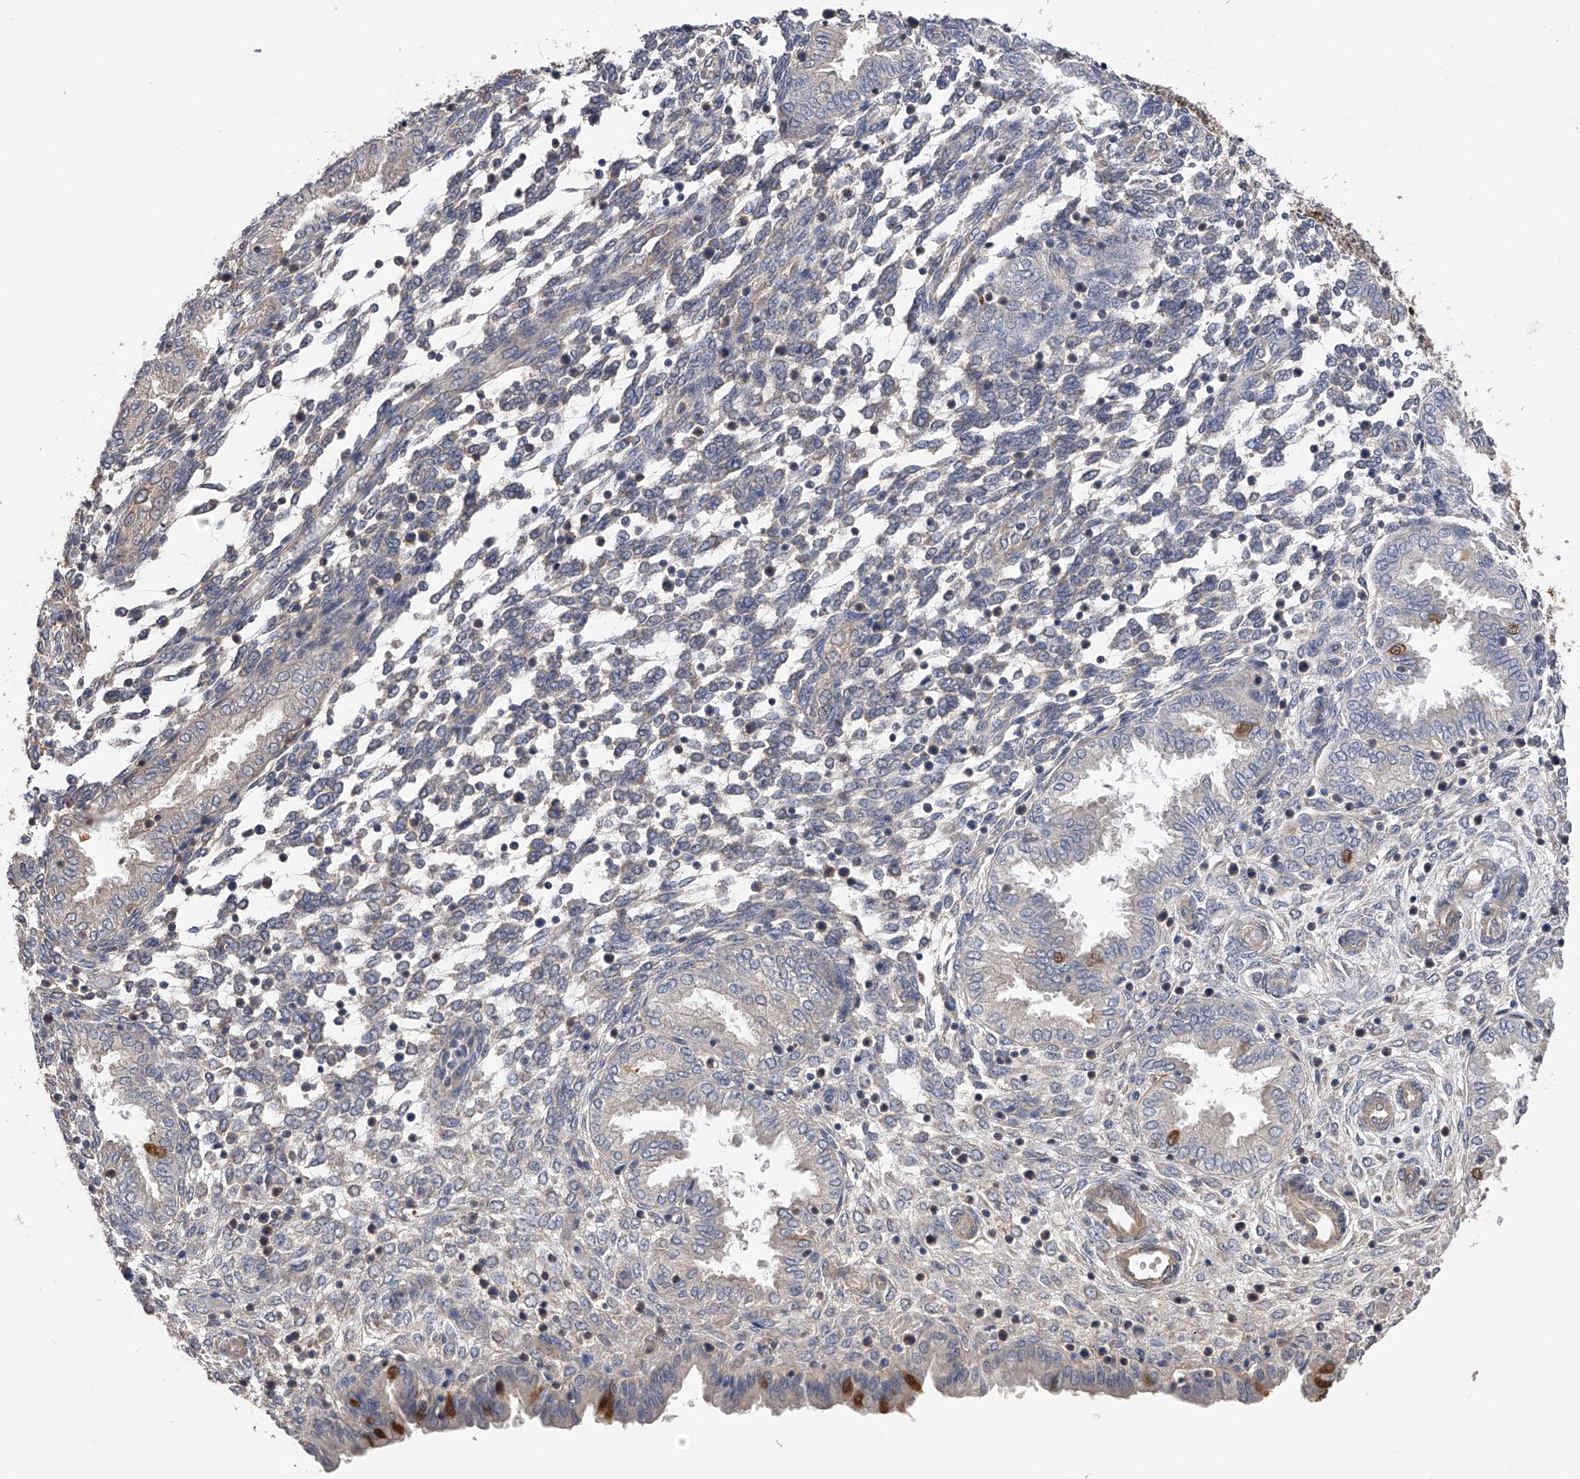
{"staining": {"intensity": "negative", "quantity": "none", "location": "none"}, "tissue": "endometrium", "cell_type": "Cells in endometrial stroma", "image_type": "normal", "snomed": [{"axis": "morphology", "description": "Normal tissue, NOS"}, {"axis": "topography", "description": "Endometrium"}], "caption": "The micrograph reveals no significant staining in cells in endometrial stroma of endometrium. The staining is performed using DAB (3,3'-diaminobenzidine) brown chromogen with nuclei counter-stained in using hematoxylin.", "gene": "CFAP298", "patient": {"sex": "female", "age": 33}}